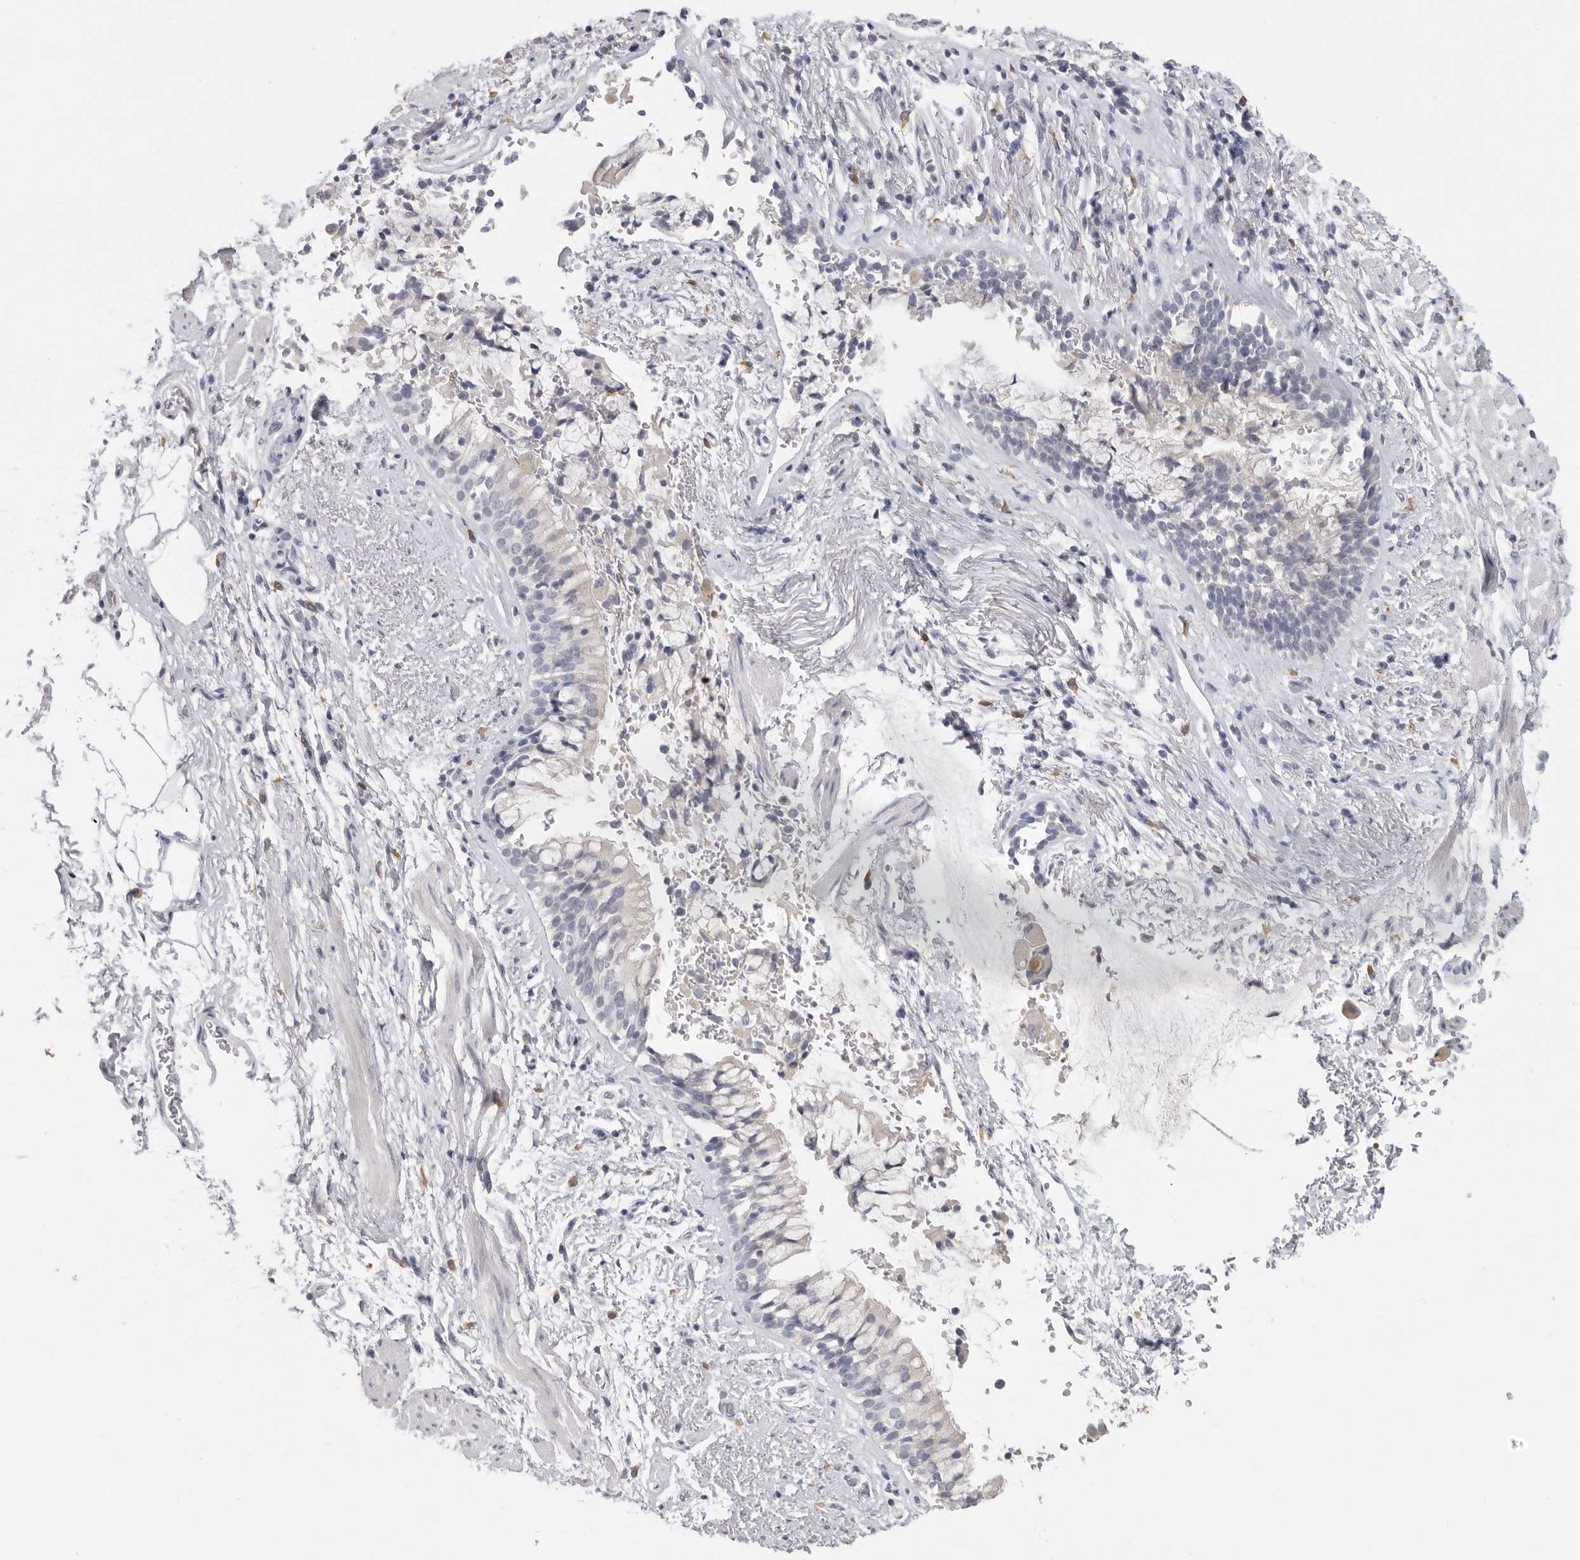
{"staining": {"intensity": "weak", "quantity": "<25%", "location": "cytoplasmic/membranous"}, "tissue": "bronchus", "cell_type": "Respiratory epithelial cells", "image_type": "normal", "snomed": [{"axis": "morphology", "description": "Normal tissue, NOS"}, {"axis": "morphology", "description": "Inflammation, NOS"}, {"axis": "topography", "description": "Cartilage tissue"}, {"axis": "topography", "description": "Bronchus"}, {"axis": "topography", "description": "Lung"}], "caption": "An immunohistochemistry image of unremarkable bronchus is shown. There is no staining in respiratory epithelial cells of bronchus.", "gene": "DNAJC11", "patient": {"sex": "female", "age": 64}}